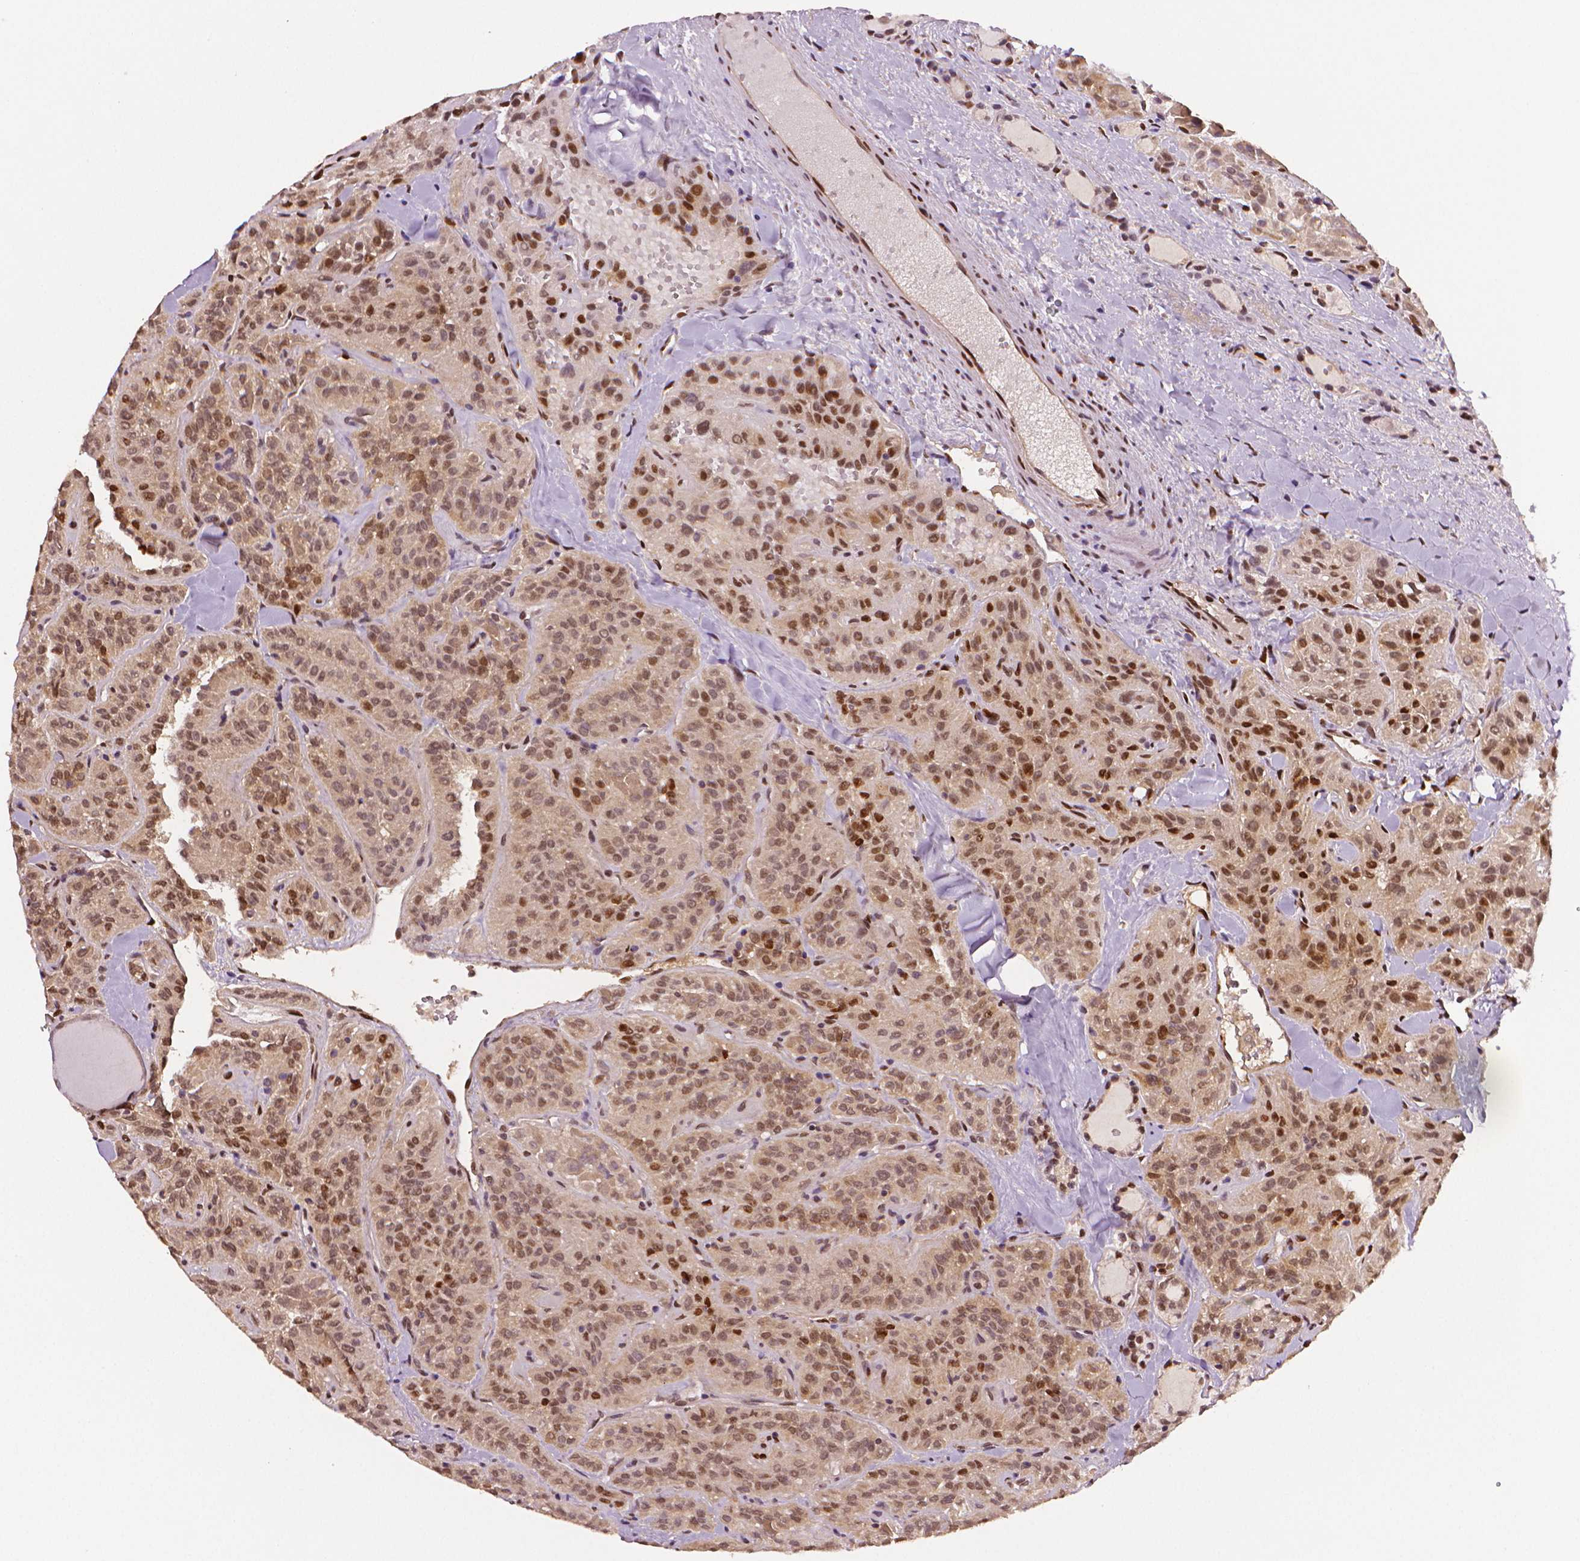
{"staining": {"intensity": "moderate", "quantity": ">75%", "location": "nuclear"}, "tissue": "thyroid cancer", "cell_type": "Tumor cells", "image_type": "cancer", "snomed": [{"axis": "morphology", "description": "Papillary adenocarcinoma, NOS"}, {"axis": "topography", "description": "Thyroid gland"}], "caption": "Immunohistochemical staining of human thyroid papillary adenocarcinoma reveals moderate nuclear protein expression in about >75% of tumor cells.", "gene": "STAT3", "patient": {"sex": "female", "age": 45}}